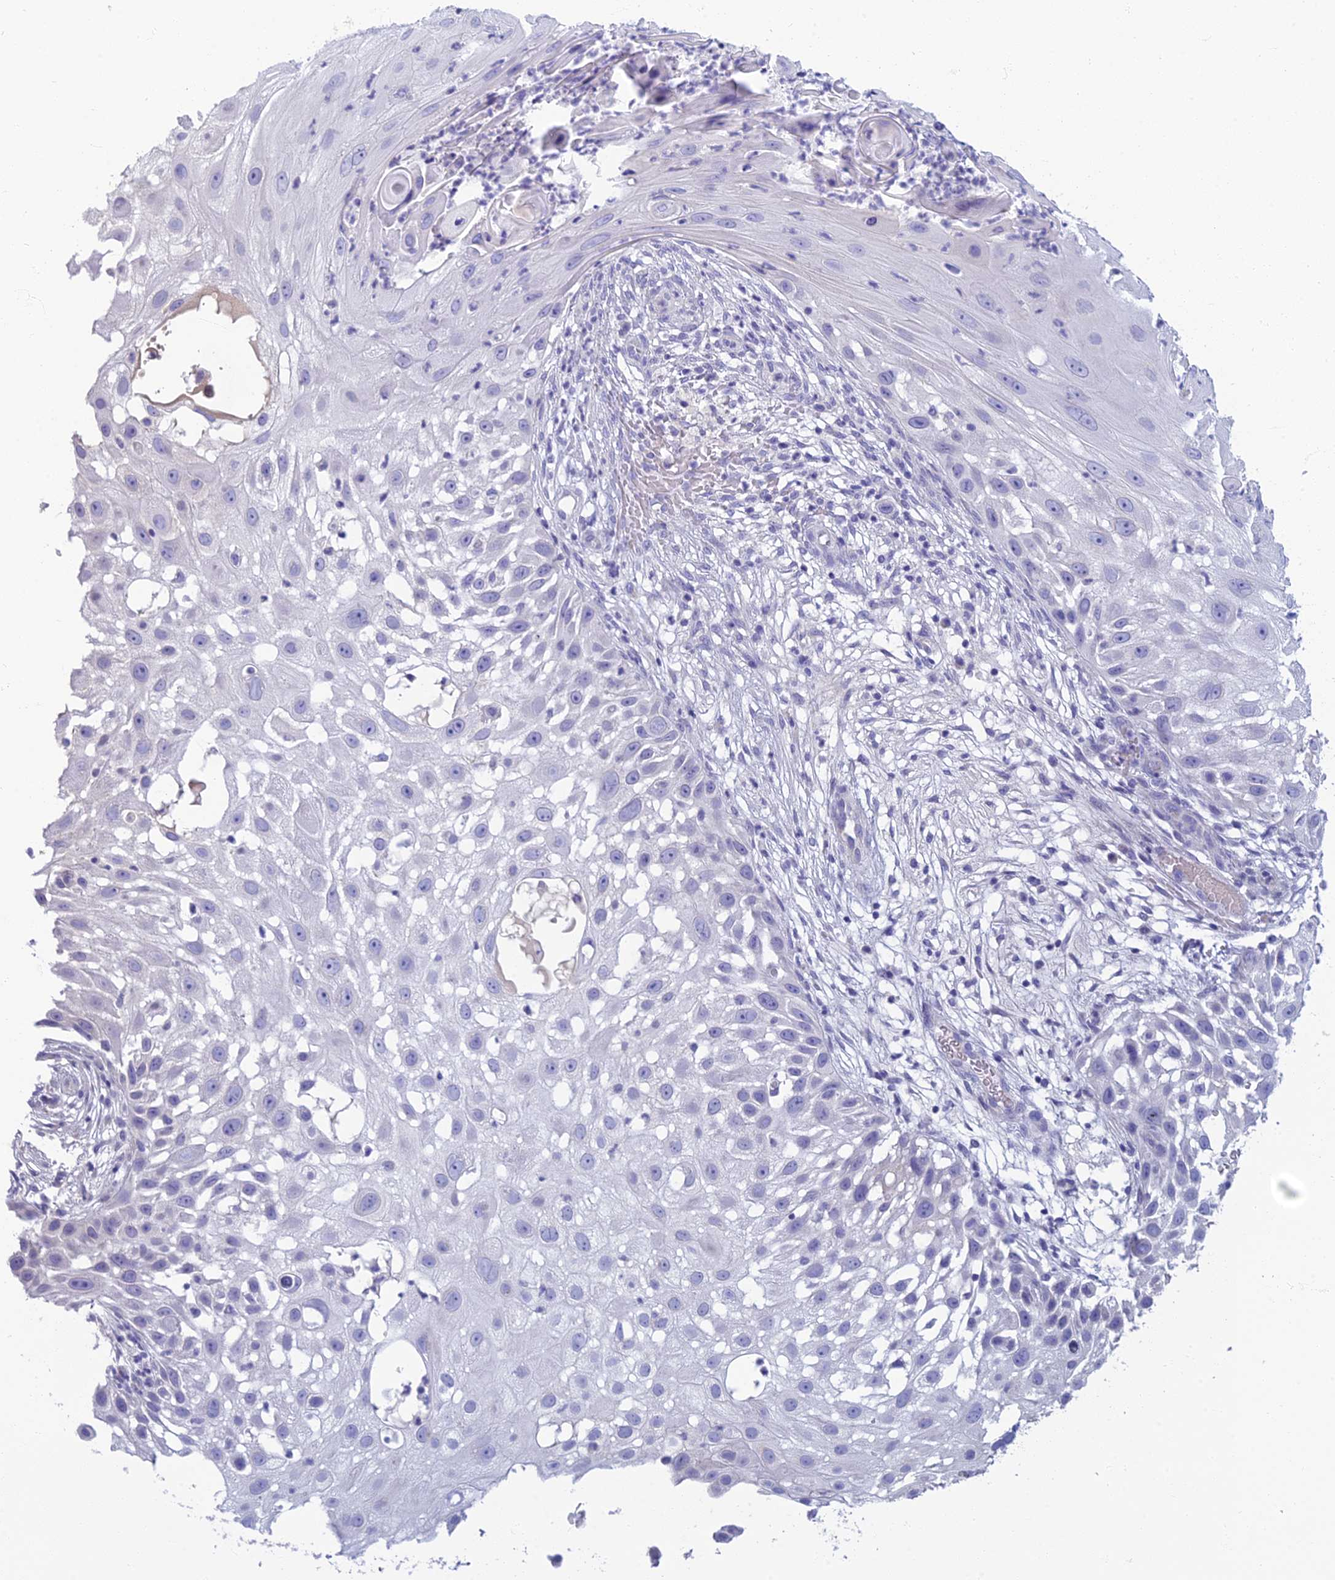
{"staining": {"intensity": "negative", "quantity": "none", "location": "none"}, "tissue": "skin cancer", "cell_type": "Tumor cells", "image_type": "cancer", "snomed": [{"axis": "morphology", "description": "Squamous cell carcinoma, NOS"}, {"axis": "topography", "description": "Skin"}], "caption": "Human skin squamous cell carcinoma stained for a protein using IHC reveals no expression in tumor cells.", "gene": "SLC25A41", "patient": {"sex": "female", "age": 44}}